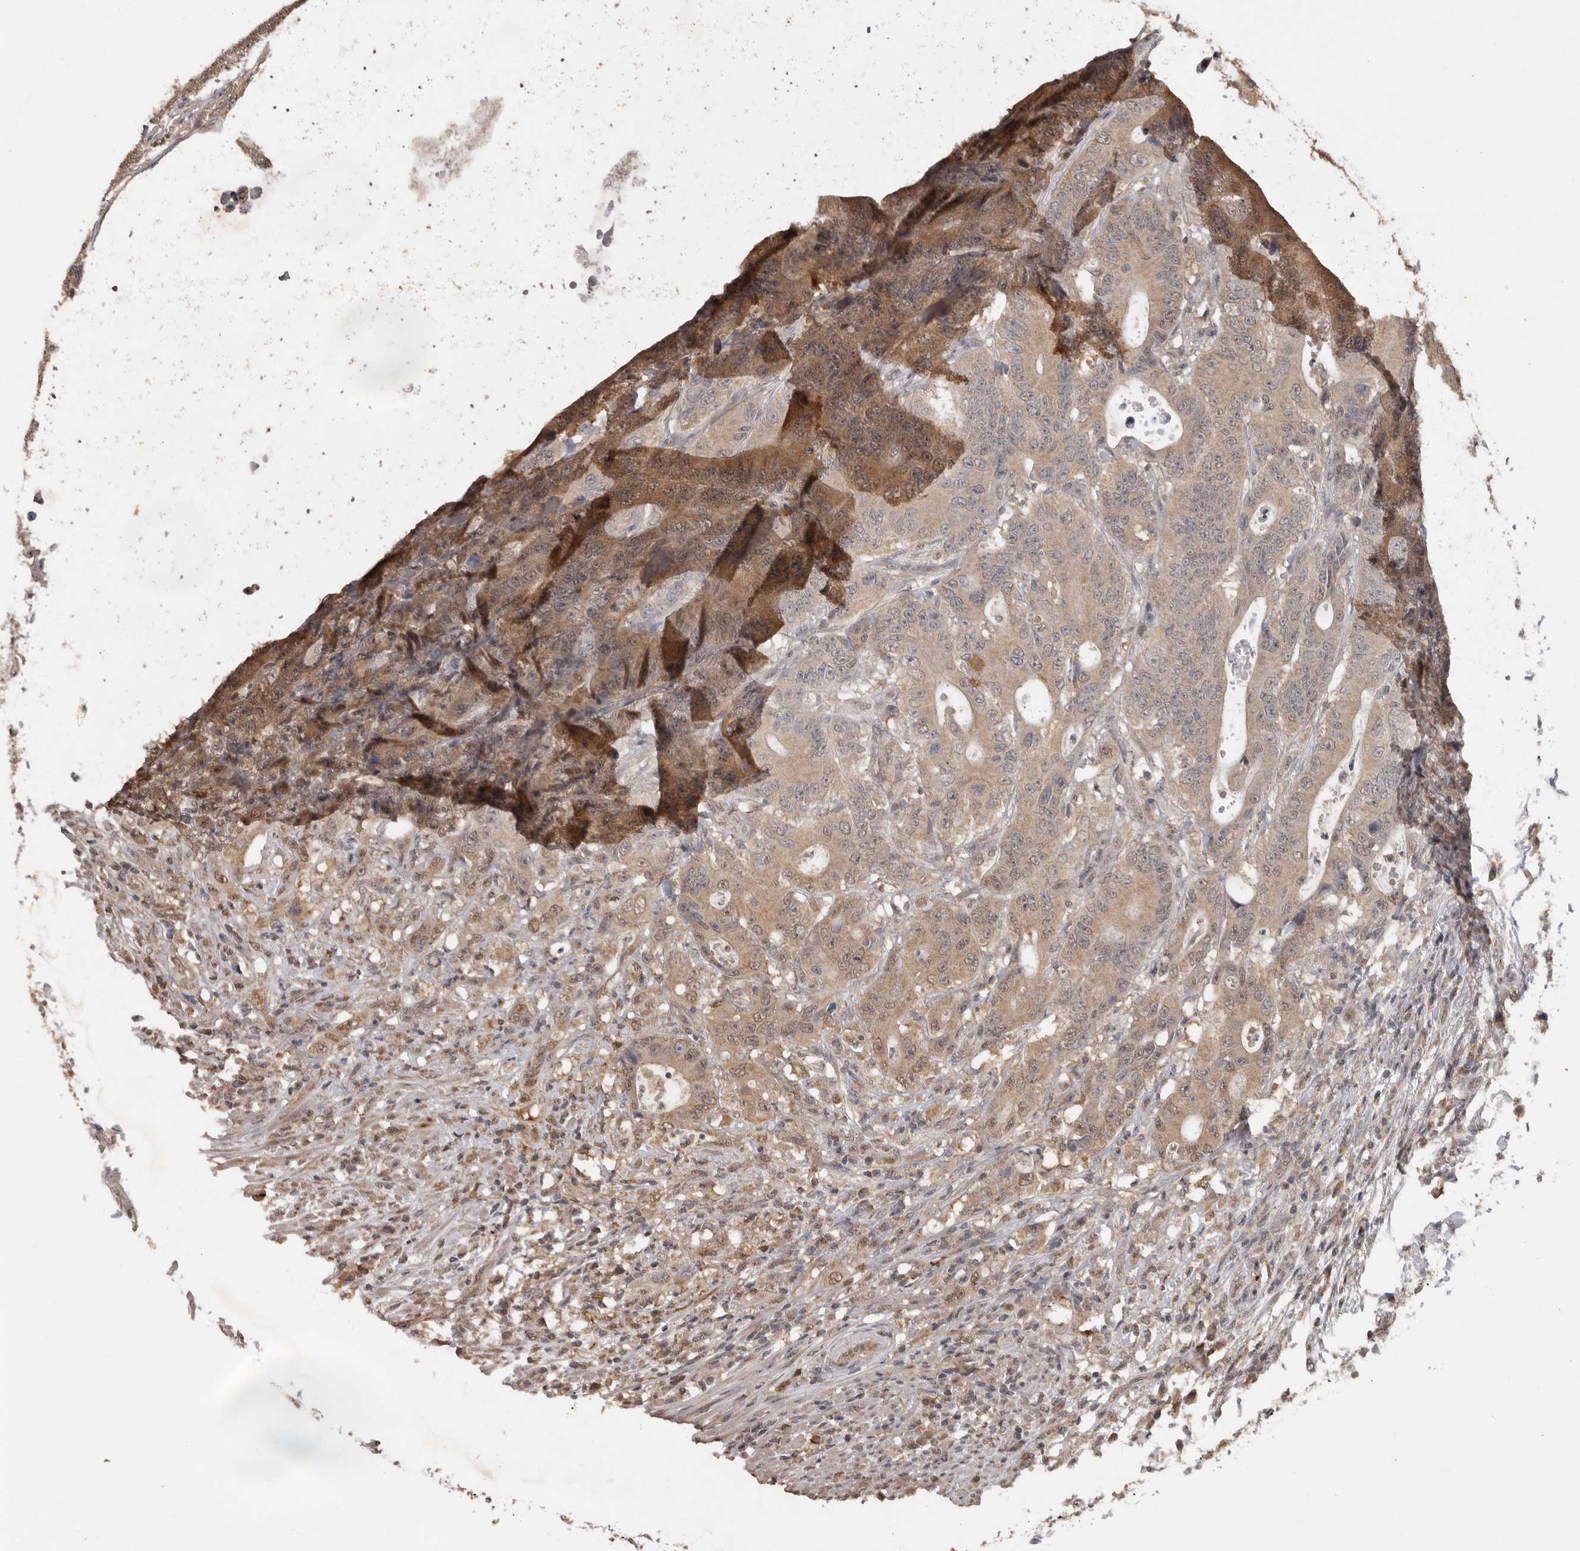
{"staining": {"intensity": "weak", "quantity": ">75%", "location": "cytoplasmic/membranous,nuclear"}, "tissue": "colorectal cancer", "cell_type": "Tumor cells", "image_type": "cancer", "snomed": [{"axis": "morphology", "description": "Adenocarcinoma, NOS"}, {"axis": "topography", "description": "Colon"}], "caption": "Adenocarcinoma (colorectal) stained with immunohistochemistry (IHC) exhibits weak cytoplasmic/membranous and nuclear expression in about >75% of tumor cells.", "gene": "MTF1", "patient": {"sex": "male", "age": 83}}